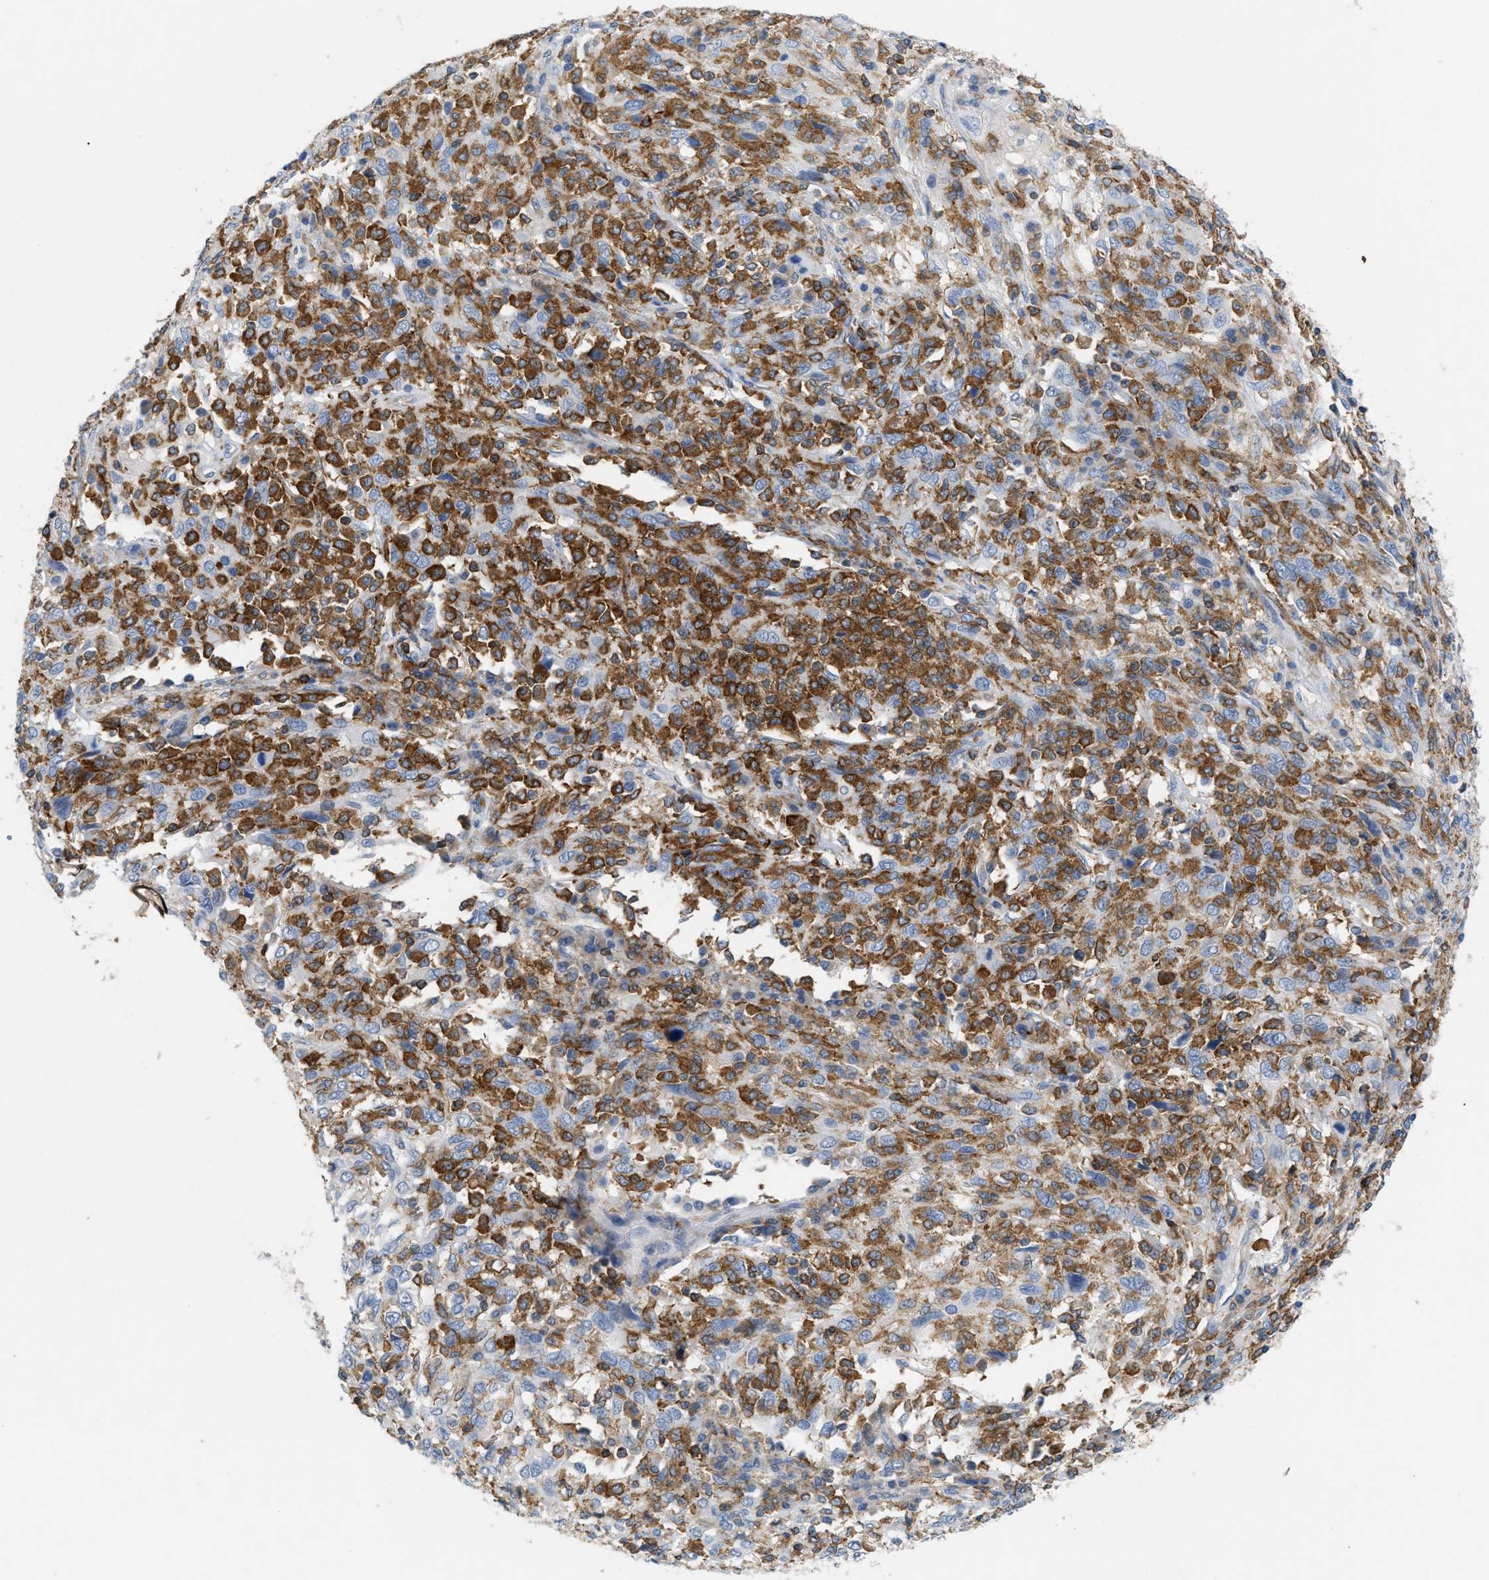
{"staining": {"intensity": "negative", "quantity": "none", "location": "none"}, "tissue": "cervical cancer", "cell_type": "Tumor cells", "image_type": "cancer", "snomed": [{"axis": "morphology", "description": "Squamous cell carcinoma, NOS"}, {"axis": "topography", "description": "Cervix"}], "caption": "Immunohistochemistry (IHC) micrograph of neoplastic tissue: human cervical cancer stained with DAB (3,3'-diaminobenzidine) reveals no significant protein expression in tumor cells.", "gene": "INPP5D", "patient": {"sex": "female", "age": 46}}